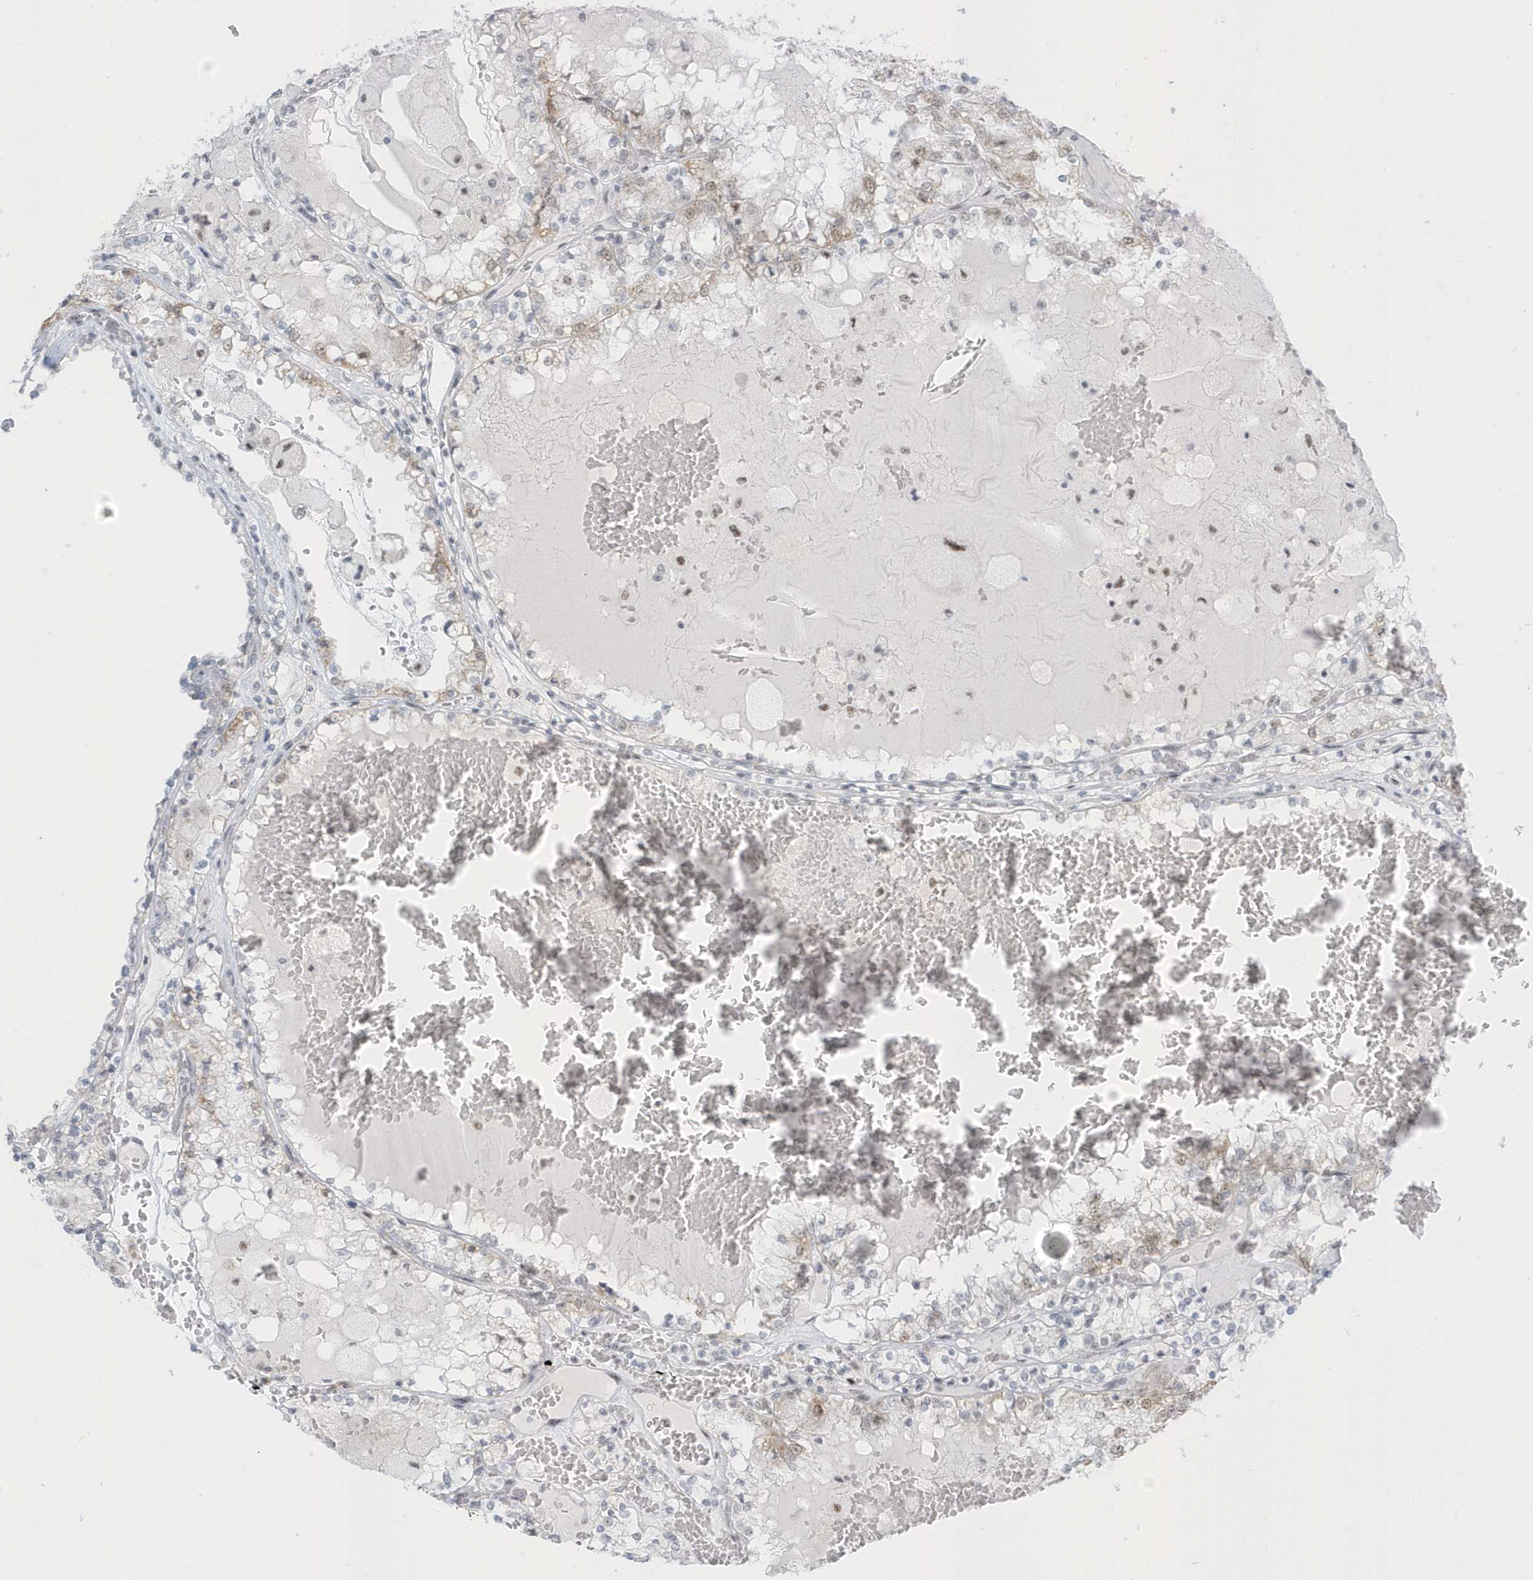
{"staining": {"intensity": "moderate", "quantity": "<25%", "location": "nuclear"}, "tissue": "renal cancer", "cell_type": "Tumor cells", "image_type": "cancer", "snomed": [{"axis": "morphology", "description": "Adenocarcinoma, NOS"}, {"axis": "topography", "description": "Kidney"}], "caption": "Renal cancer (adenocarcinoma) was stained to show a protein in brown. There is low levels of moderate nuclear staining in about <25% of tumor cells. Nuclei are stained in blue.", "gene": "PLEKHN1", "patient": {"sex": "female", "age": 56}}